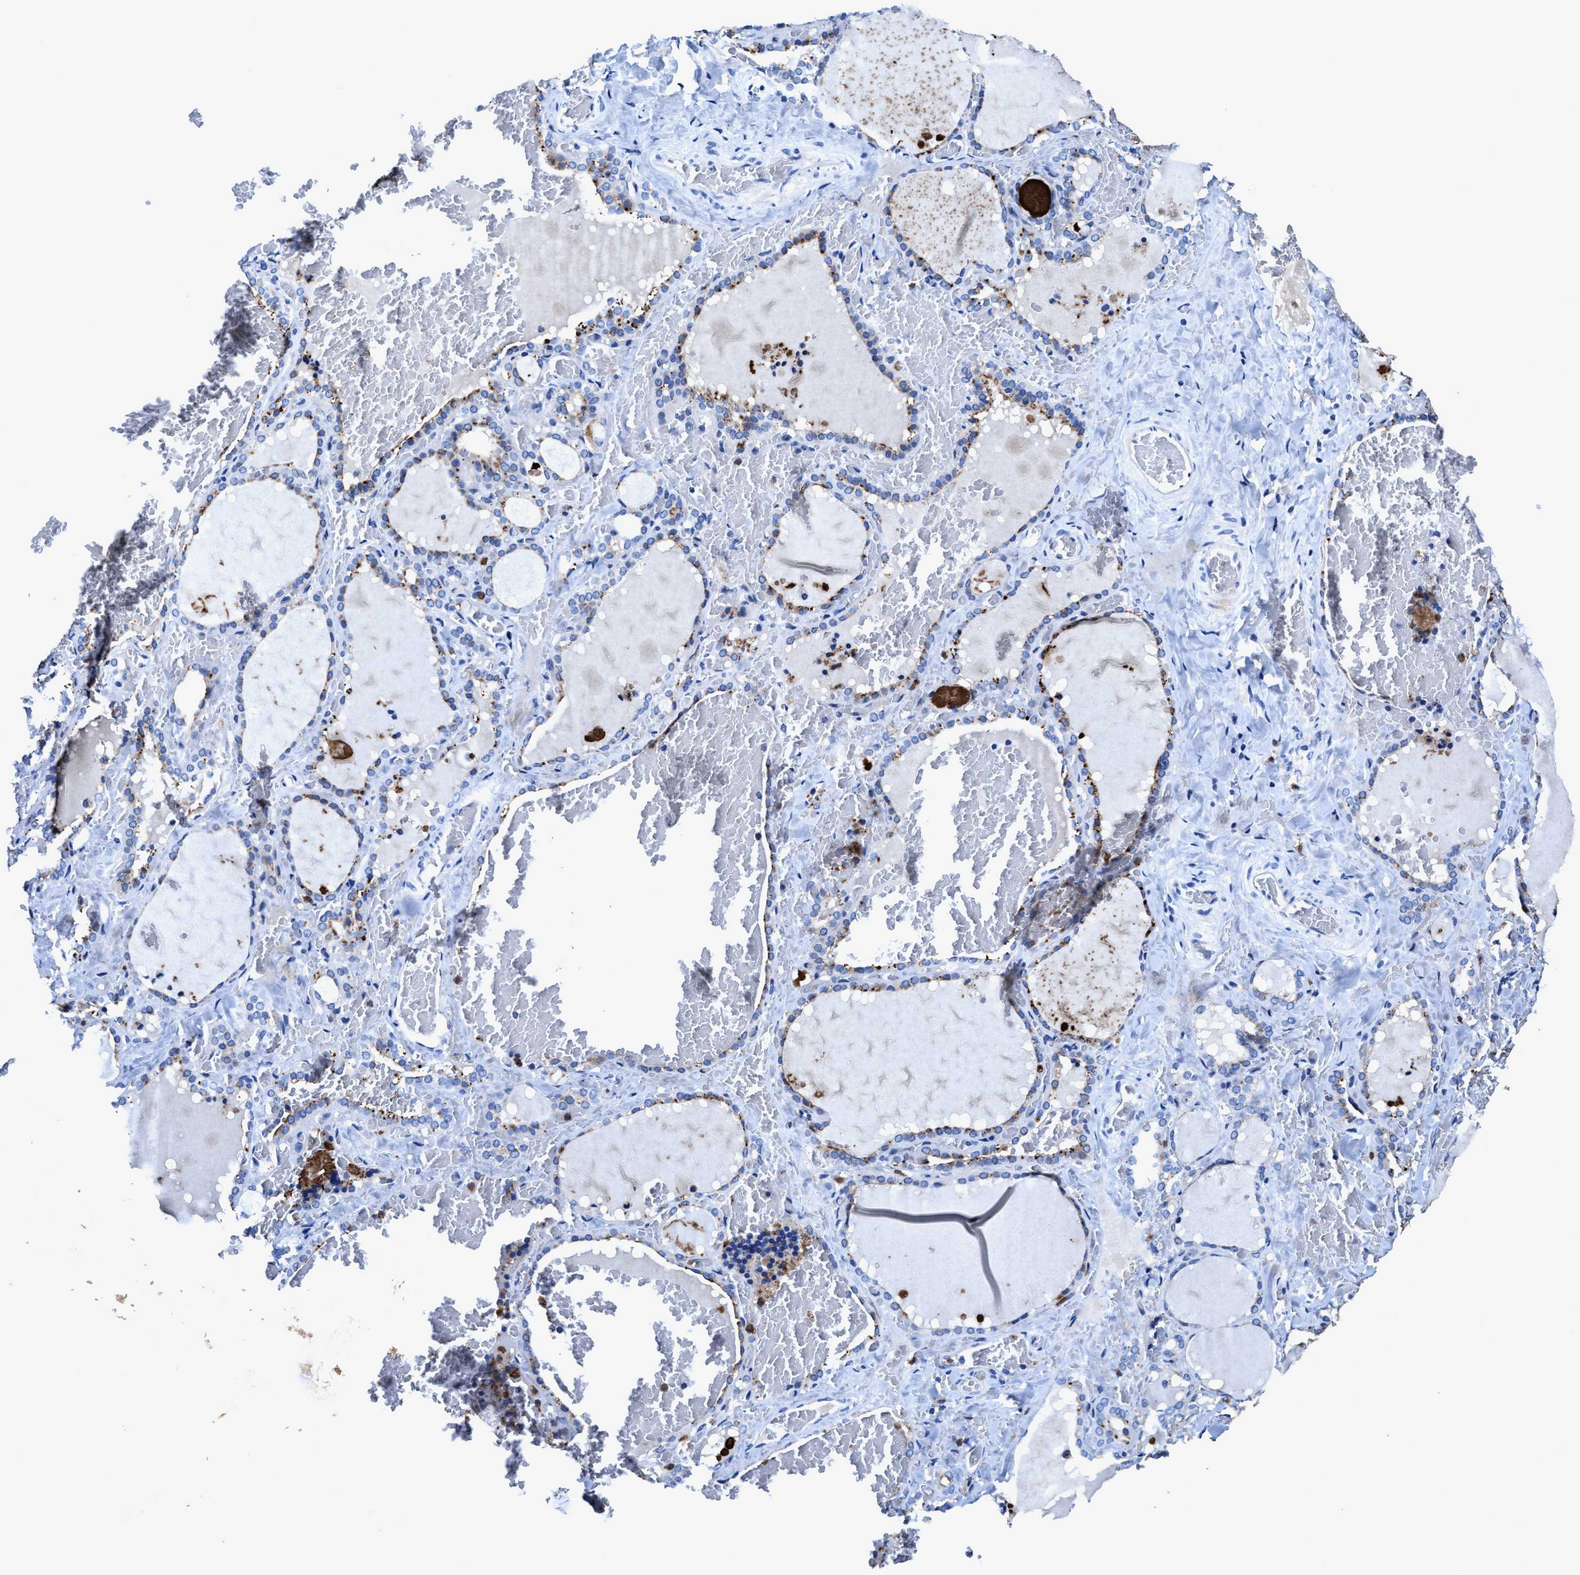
{"staining": {"intensity": "moderate", "quantity": "25%-75%", "location": "cytoplasmic/membranous"}, "tissue": "thyroid gland", "cell_type": "Glandular cells", "image_type": "normal", "snomed": [{"axis": "morphology", "description": "Normal tissue, NOS"}, {"axis": "topography", "description": "Thyroid gland"}], "caption": "A high-resolution micrograph shows immunohistochemistry (IHC) staining of normal thyroid gland, which shows moderate cytoplasmic/membranous positivity in about 25%-75% of glandular cells.", "gene": "UBR4", "patient": {"sex": "female", "age": 22}}